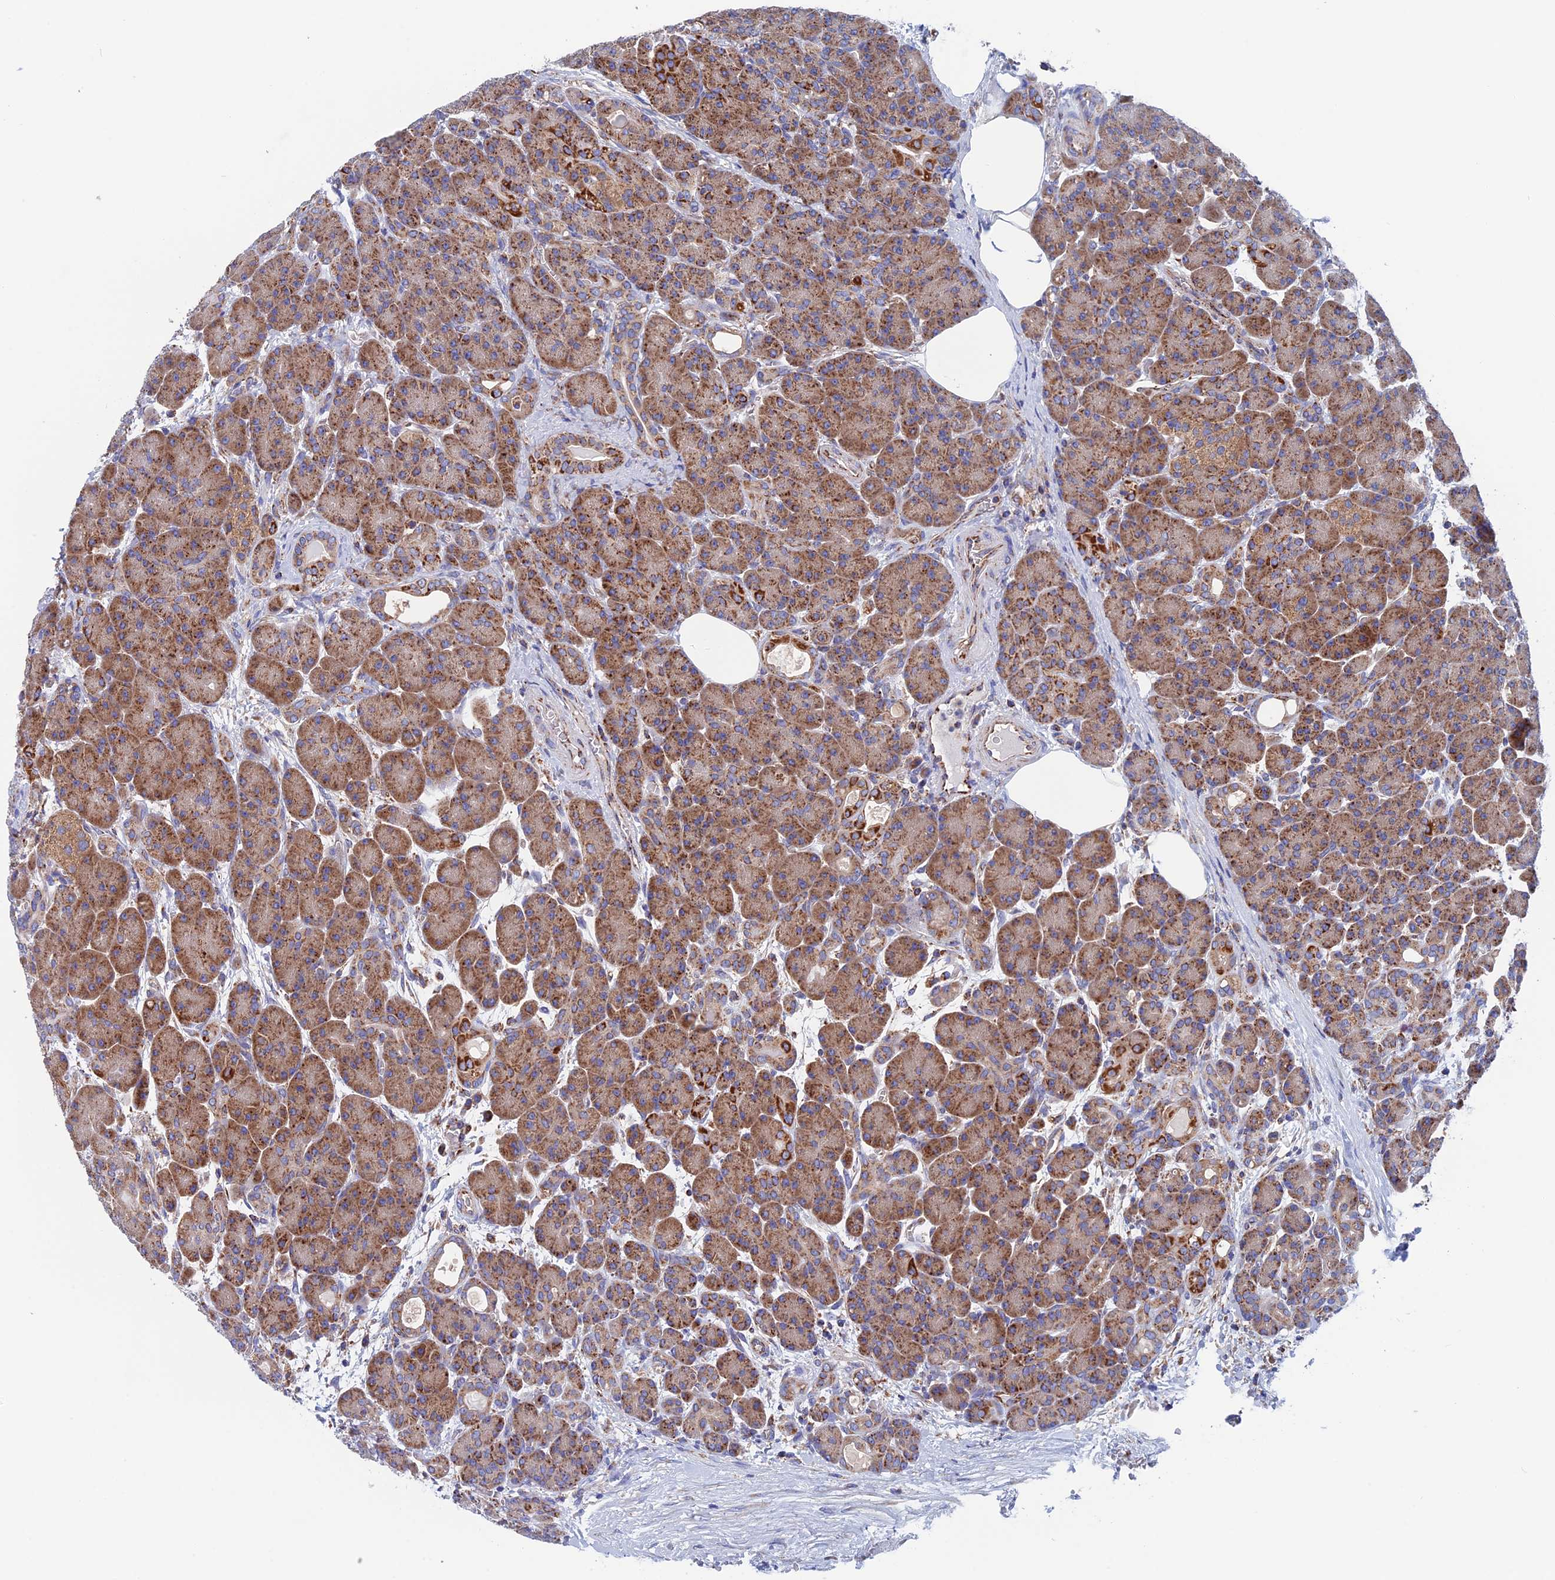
{"staining": {"intensity": "moderate", "quantity": ">75%", "location": "cytoplasmic/membranous"}, "tissue": "pancreas", "cell_type": "Exocrine glandular cells", "image_type": "normal", "snomed": [{"axis": "morphology", "description": "Normal tissue, NOS"}, {"axis": "topography", "description": "Pancreas"}], "caption": "Normal pancreas shows moderate cytoplasmic/membranous positivity in about >75% of exocrine glandular cells (DAB (3,3'-diaminobenzidine) IHC, brown staining for protein, blue staining for nuclei)..", "gene": "WDR83", "patient": {"sex": "male", "age": 63}}